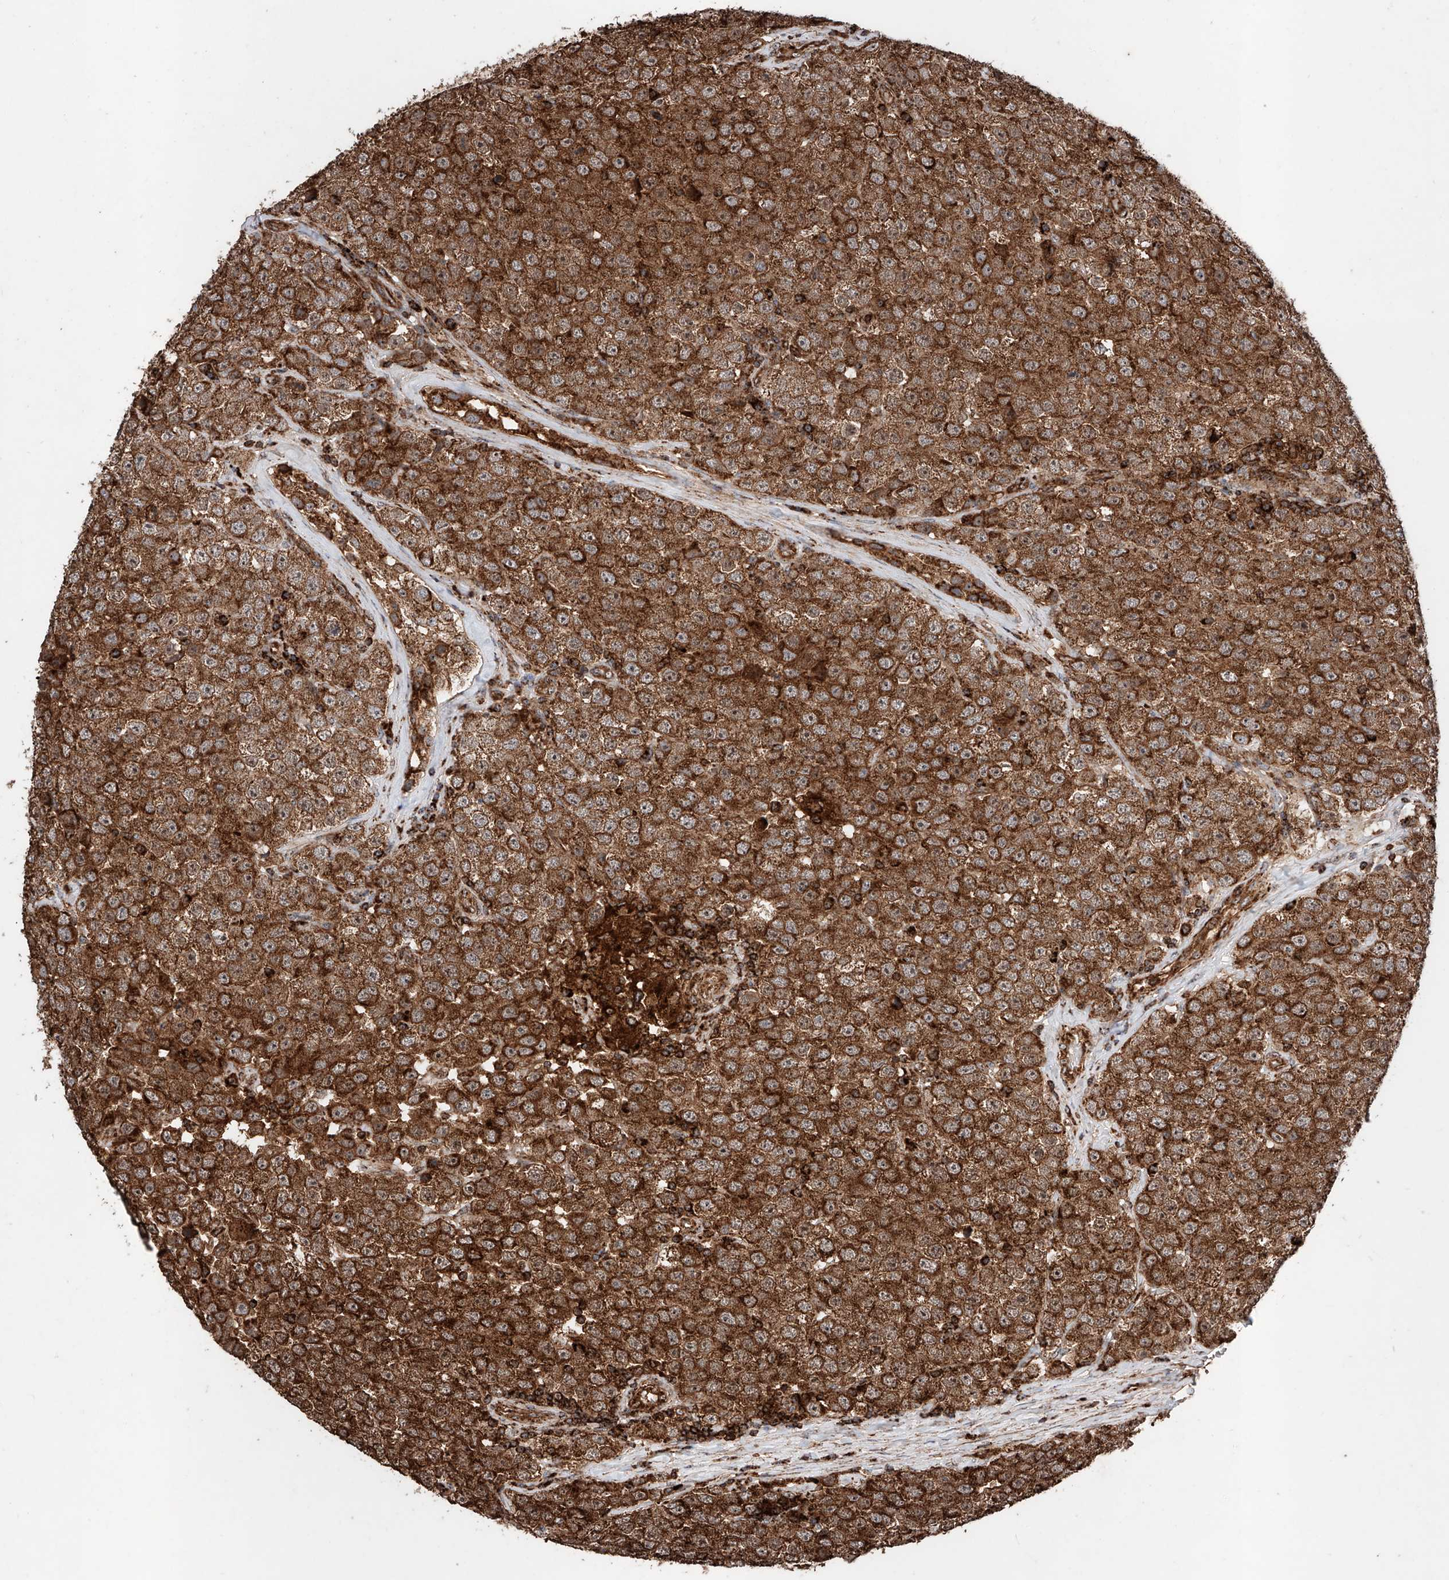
{"staining": {"intensity": "strong", "quantity": ">75%", "location": "cytoplasmic/membranous"}, "tissue": "testis cancer", "cell_type": "Tumor cells", "image_type": "cancer", "snomed": [{"axis": "morphology", "description": "Seminoma, NOS"}, {"axis": "topography", "description": "Testis"}], "caption": "Immunohistochemistry (IHC) staining of testis cancer (seminoma), which demonstrates high levels of strong cytoplasmic/membranous positivity in about >75% of tumor cells indicating strong cytoplasmic/membranous protein staining. The staining was performed using DAB (3,3'-diaminobenzidine) (brown) for protein detection and nuclei were counterstained in hematoxylin (blue).", "gene": "PISD", "patient": {"sex": "male", "age": 28}}